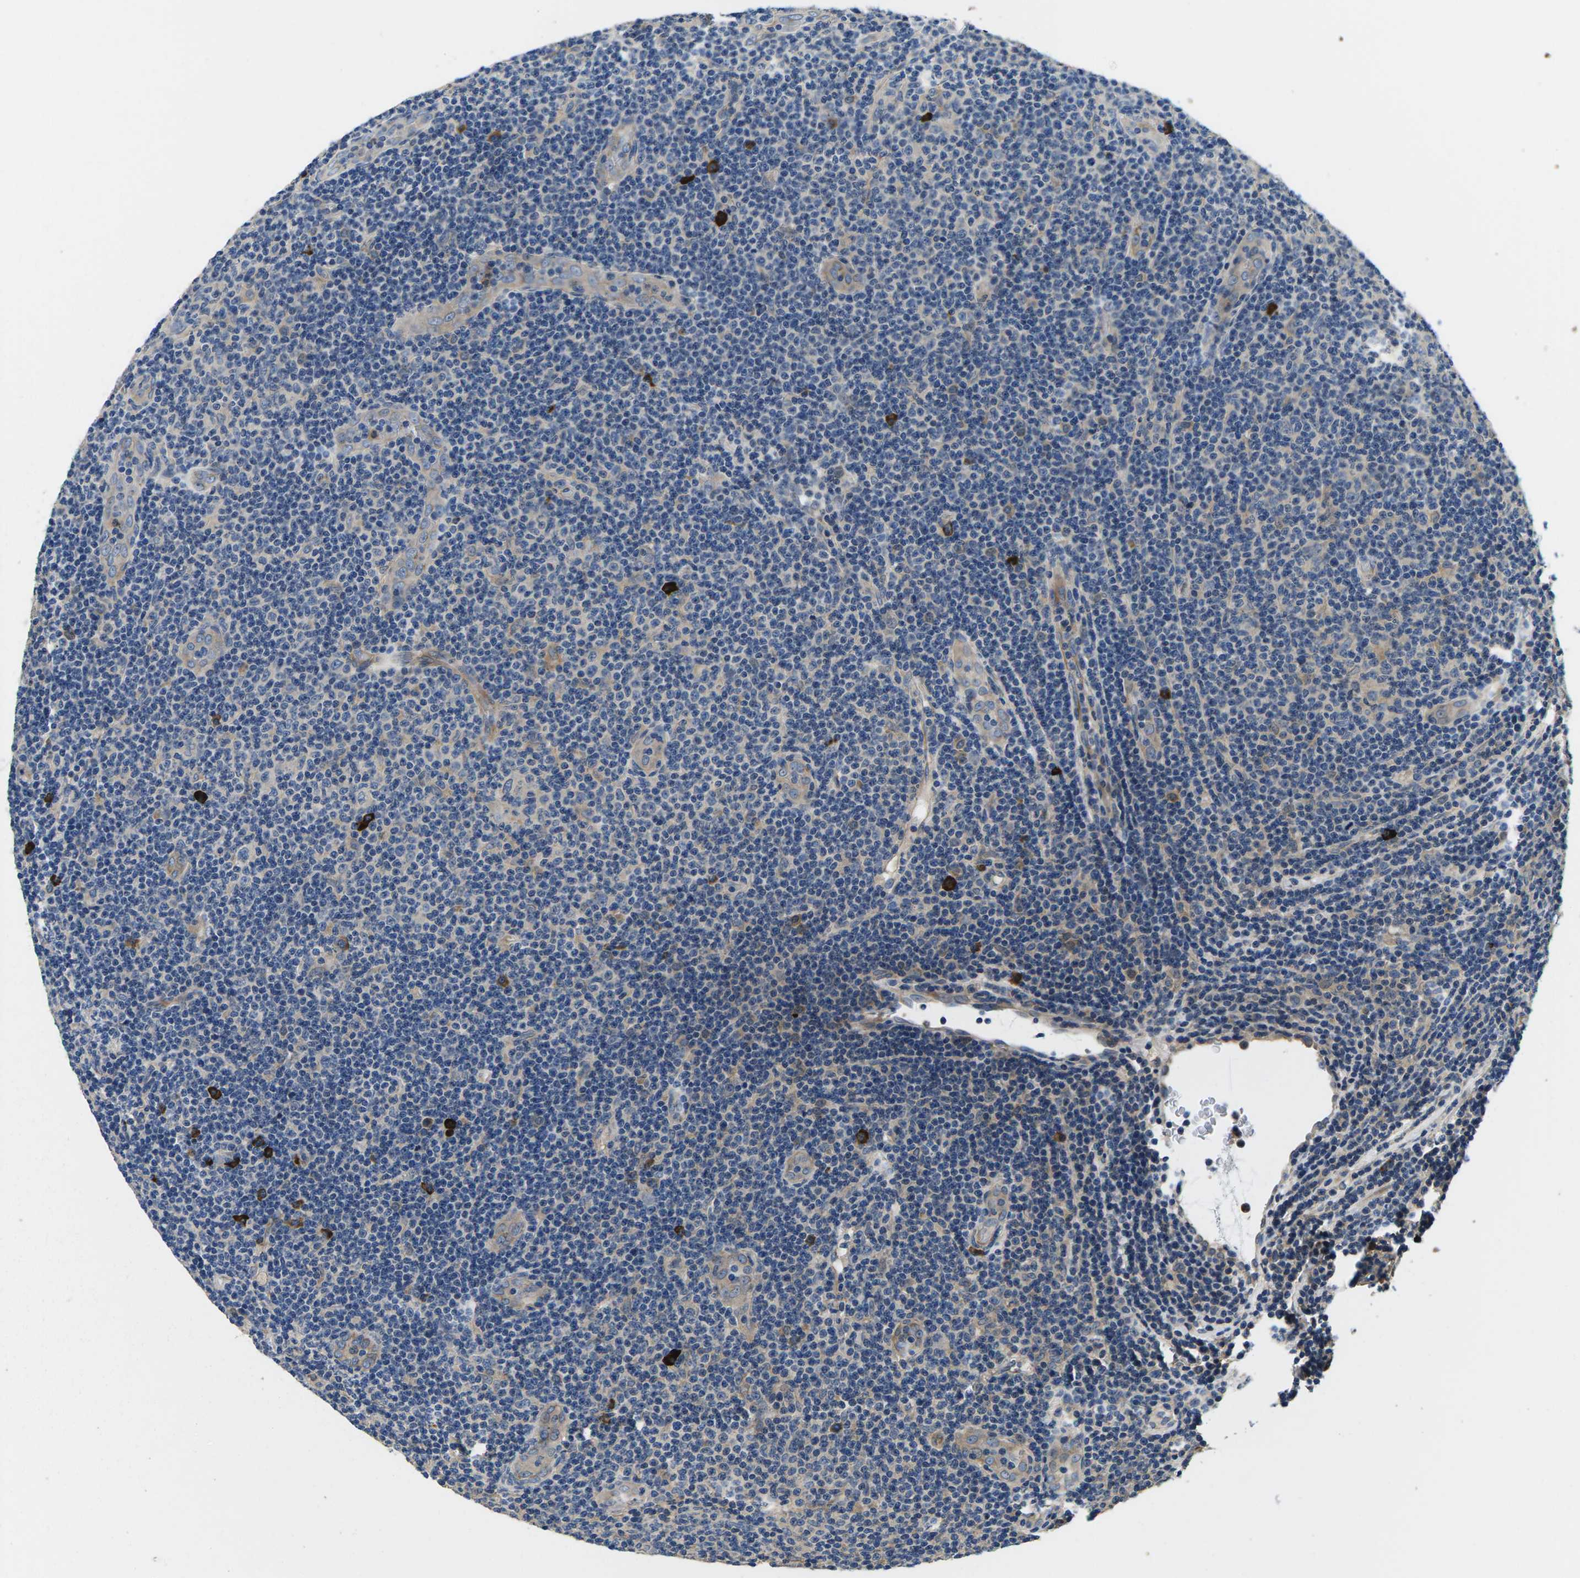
{"staining": {"intensity": "negative", "quantity": "none", "location": "none"}, "tissue": "lymphoma", "cell_type": "Tumor cells", "image_type": "cancer", "snomed": [{"axis": "morphology", "description": "Malignant lymphoma, non-Hodgkin's type, Low grade"}, {"axis": "topography", "description": "Lymph node"}], "caption": "This is an immunohistochemistry (IHC) histopathology image of malignant lymphoma, non-Hodgkin's type (low-grade). There is no staining in tumor cells.", "gene": "PLCE1", "patient": {"sex": "male", "age": 83}}